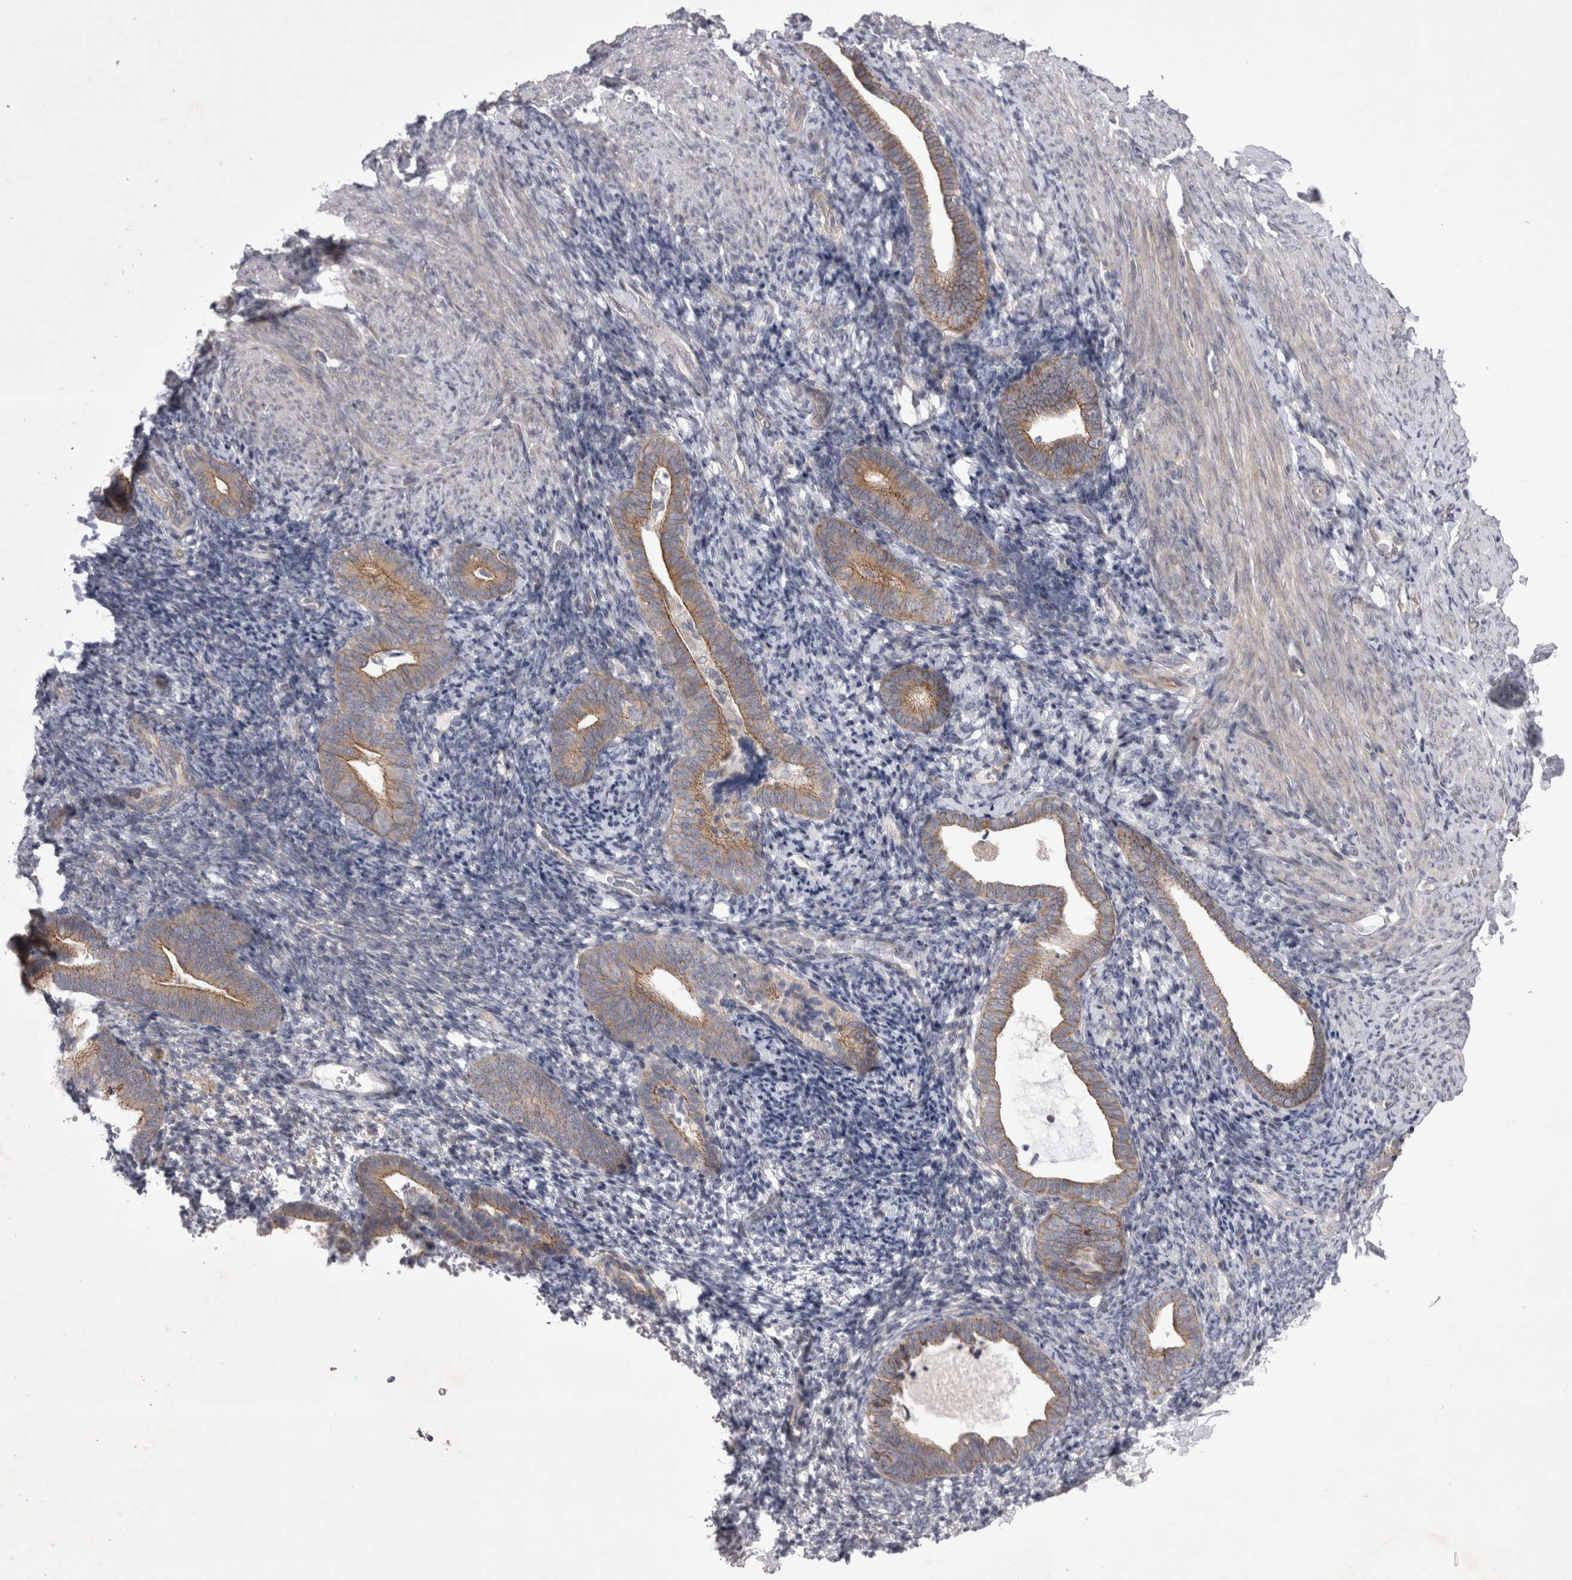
{"staining": {"intensity": "negative", "quantity": "none", "location": "none"}, "tissue": "endometrium", "cell_type": "Cells in endometrial stroma", "image_type": "normal", "snomed": [{"axis": "morphology", "description": "Normal tissue, NOS"}, {"axis": "topography", "description": "Endometrium"}], "caption": "IHC histopathology image of normal endometrium: endometrium stained with DAB displays no significant protein expression in cells in endometrial stroma. The staining was performed using DAB to visualize the protein expression in brown, while the nuclei were stained in blue with hematoxylin (Magnification: 20x).", "gene": "NENF", "patient": {"sex": "female", "age": 51}}